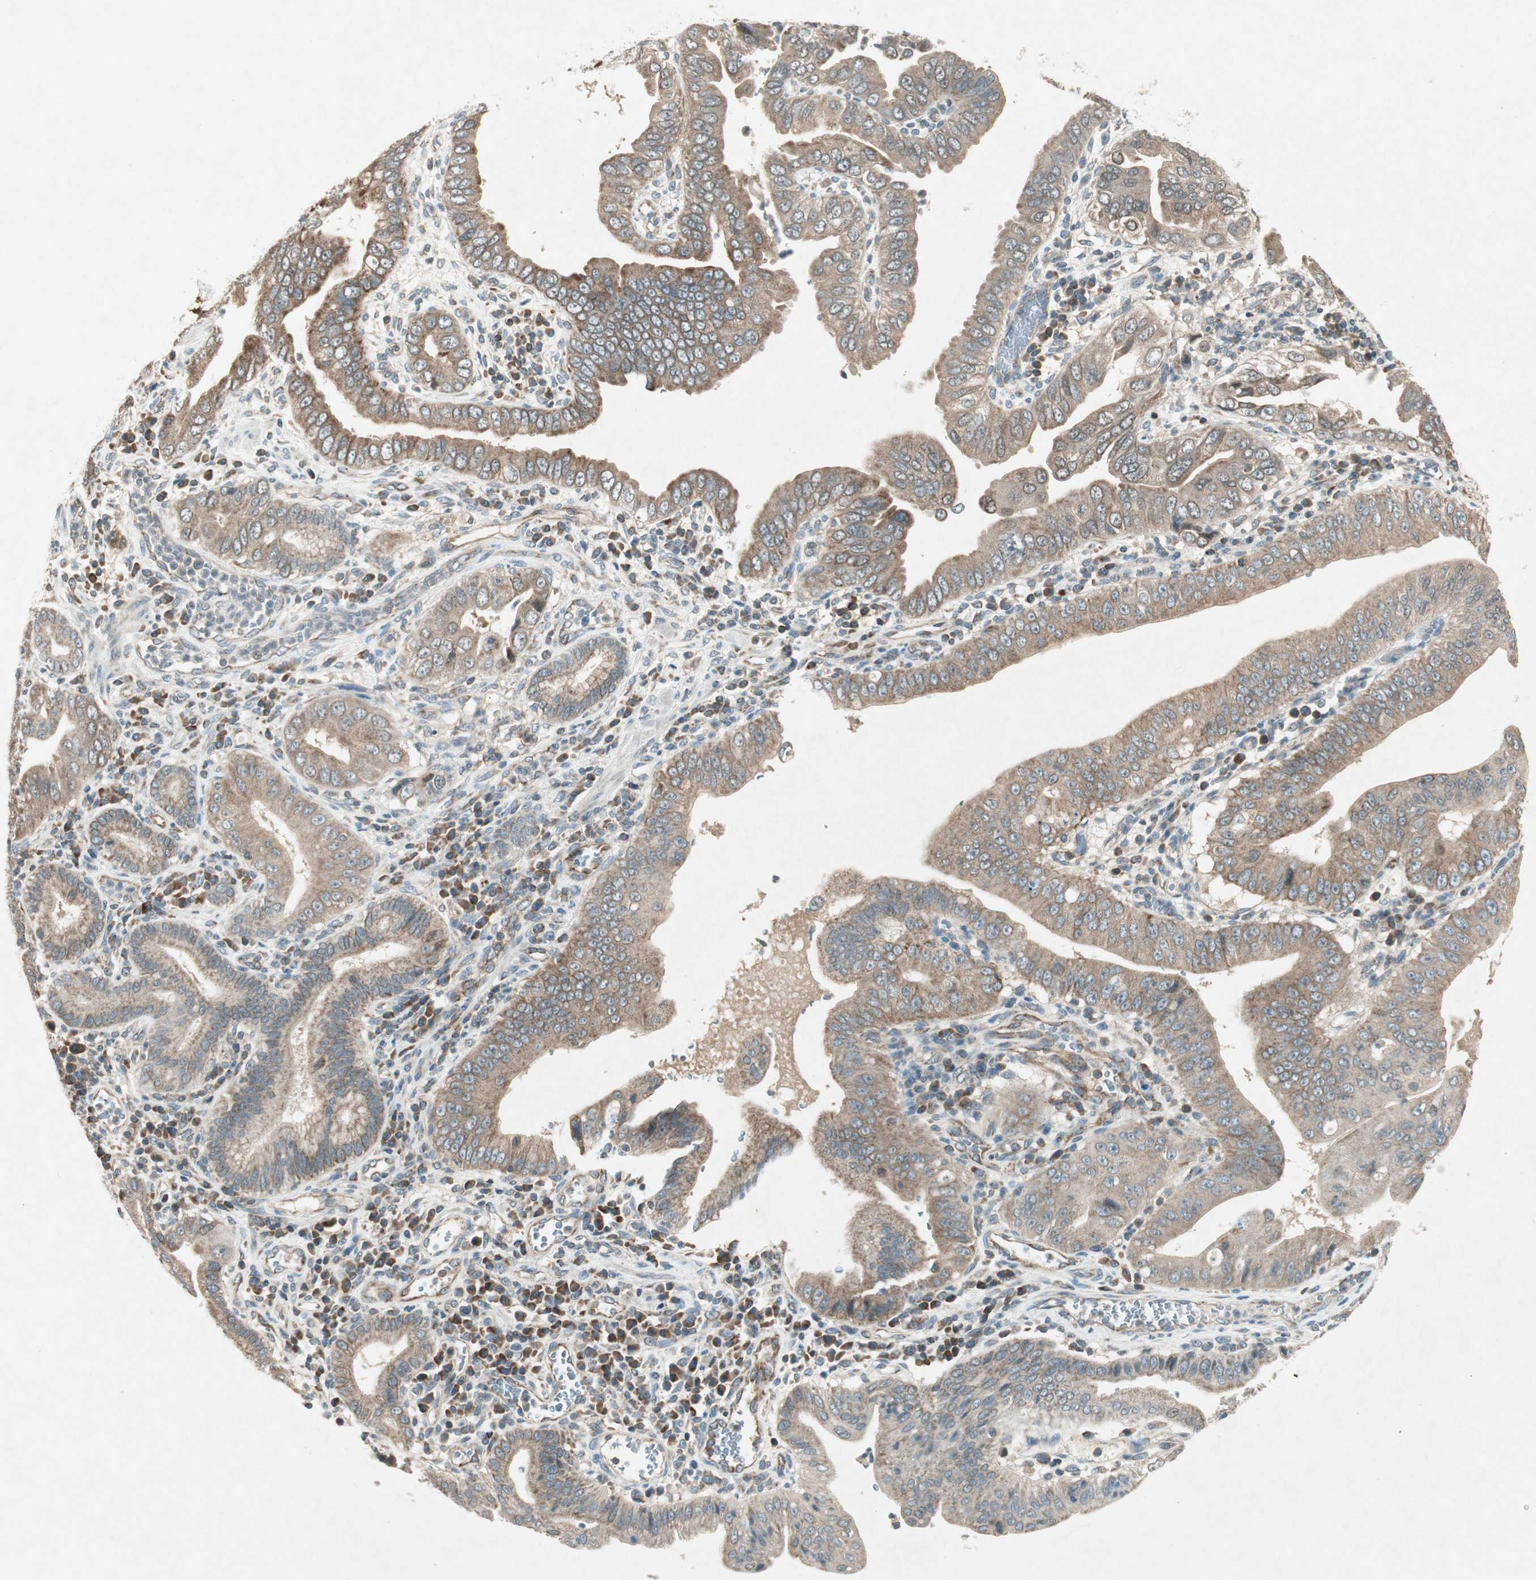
{"staining": {"intensity": "moderate", "quantity": ">75%", "location": "cytoplasmic/membranous"}, "tissue": "pancreatic cancer", "cell_type": "Tumor cells", "image_type": "cancer", "snomed": [{"axis": "morphology", "description": "Normal tissue, NOS"}, {"axis": "topography", "description": "Lymph node"}], "caption": "Pancreatic cancer tissue reveals moderate cytoplasmic/membranous expression in about >75% of tumor cells", "gene": "CHADL", "patient": {"sex": "male", "age": 50}}